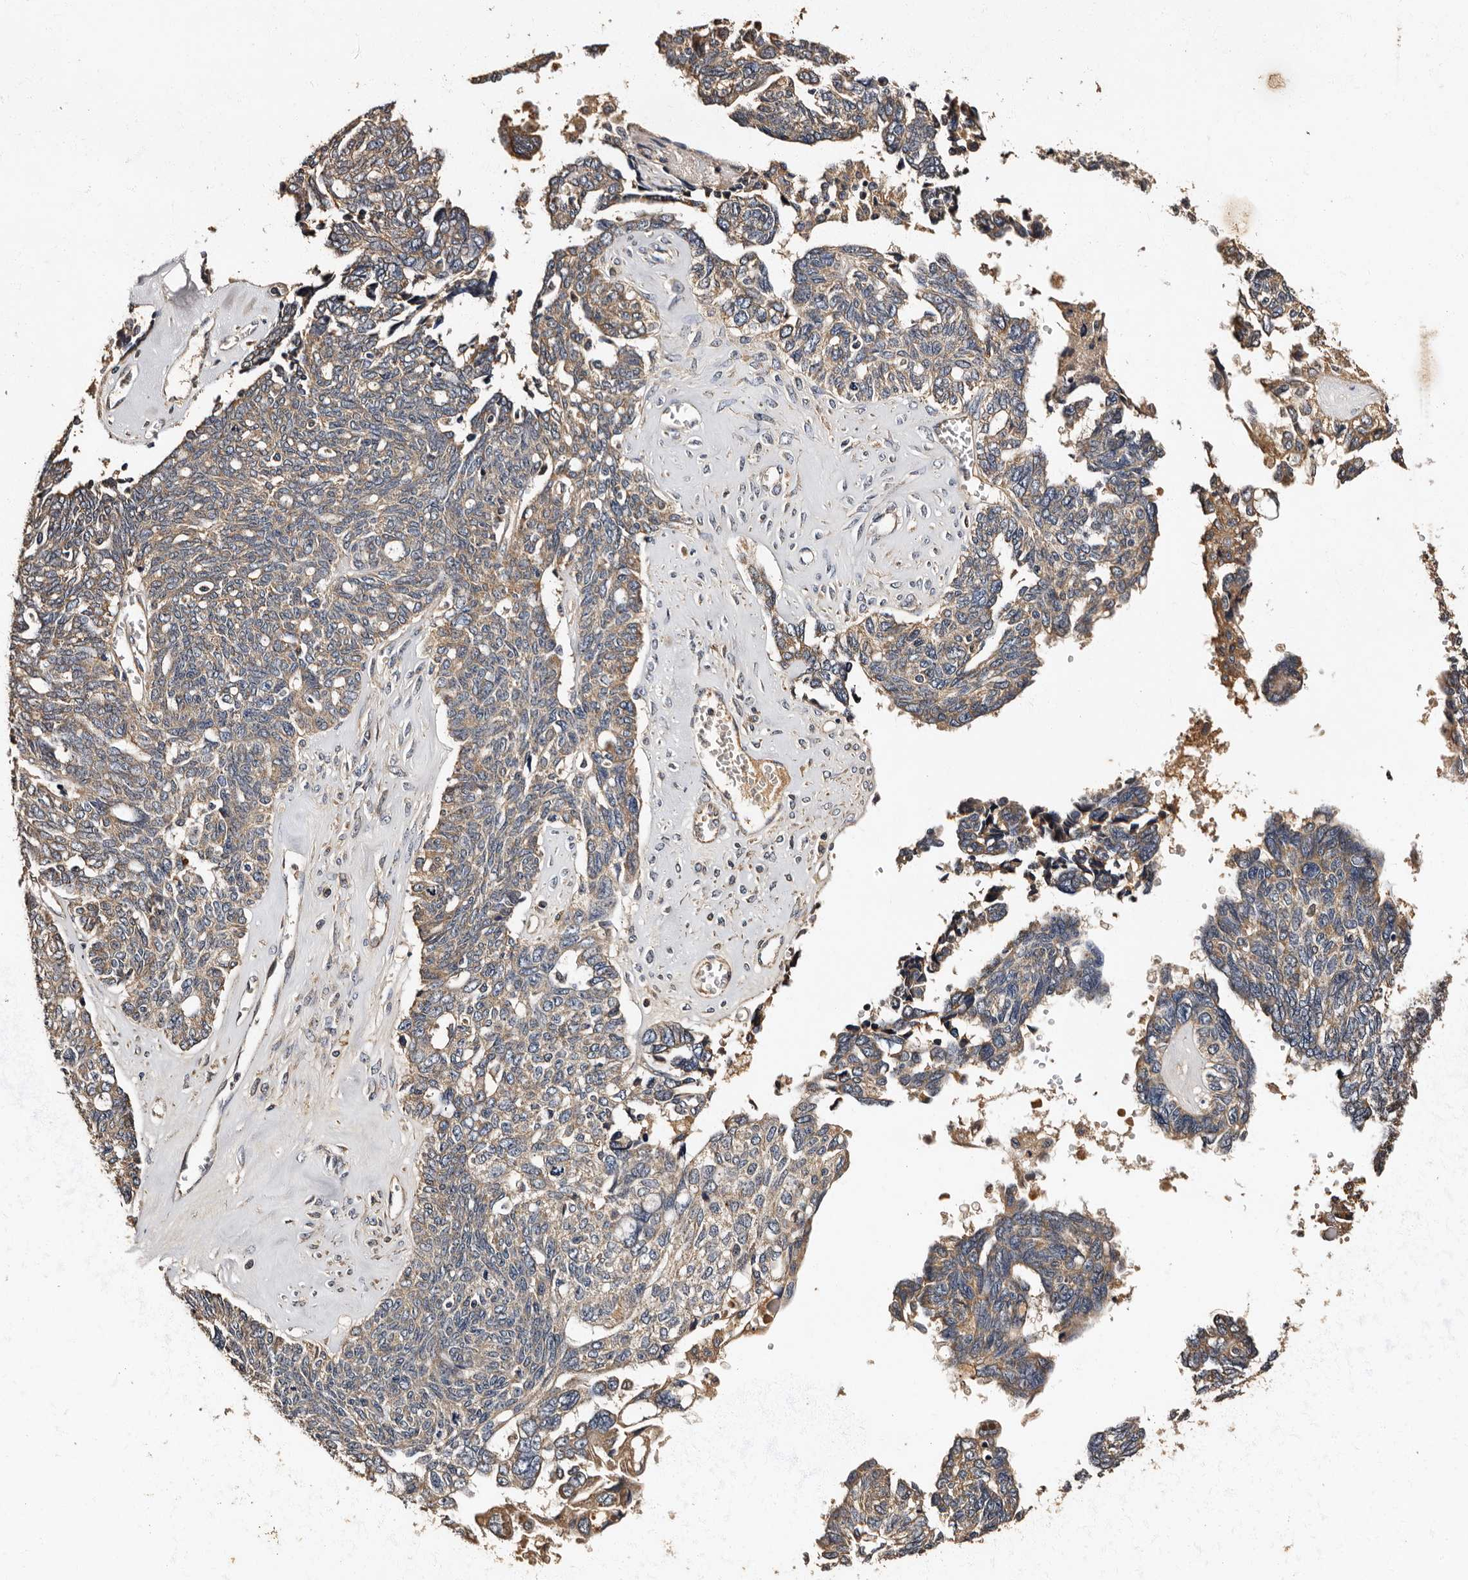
{"staining": {"intensity": "weak", "quantity": "<25%", "location": "cytoplasmic/membranous"}, "tissue": "ovarian cancer", "cell_type": "Tumor cells", "image_type": "cancer", "snomed": [{"axis": "morphology", "description": "Cystadenocarcinoma, serous, NOS"}, {"axis": "topography", "description": "Ovary"}], "caption": "IHC photomicrograph of neoplastic tissue: ovarian serous cystadenocarcinoma stained with DAB (3,3'-diaminobenzidine) shows no significant protein positivity in tumor cells. Brightfield microscopy of immunohistochemistry (IHC) stained with DAB (brown) and hematoxylin (blue), captured at high magnification.", "gene": "ADCK5", "patient": {"sex": "female", "age": 79}}